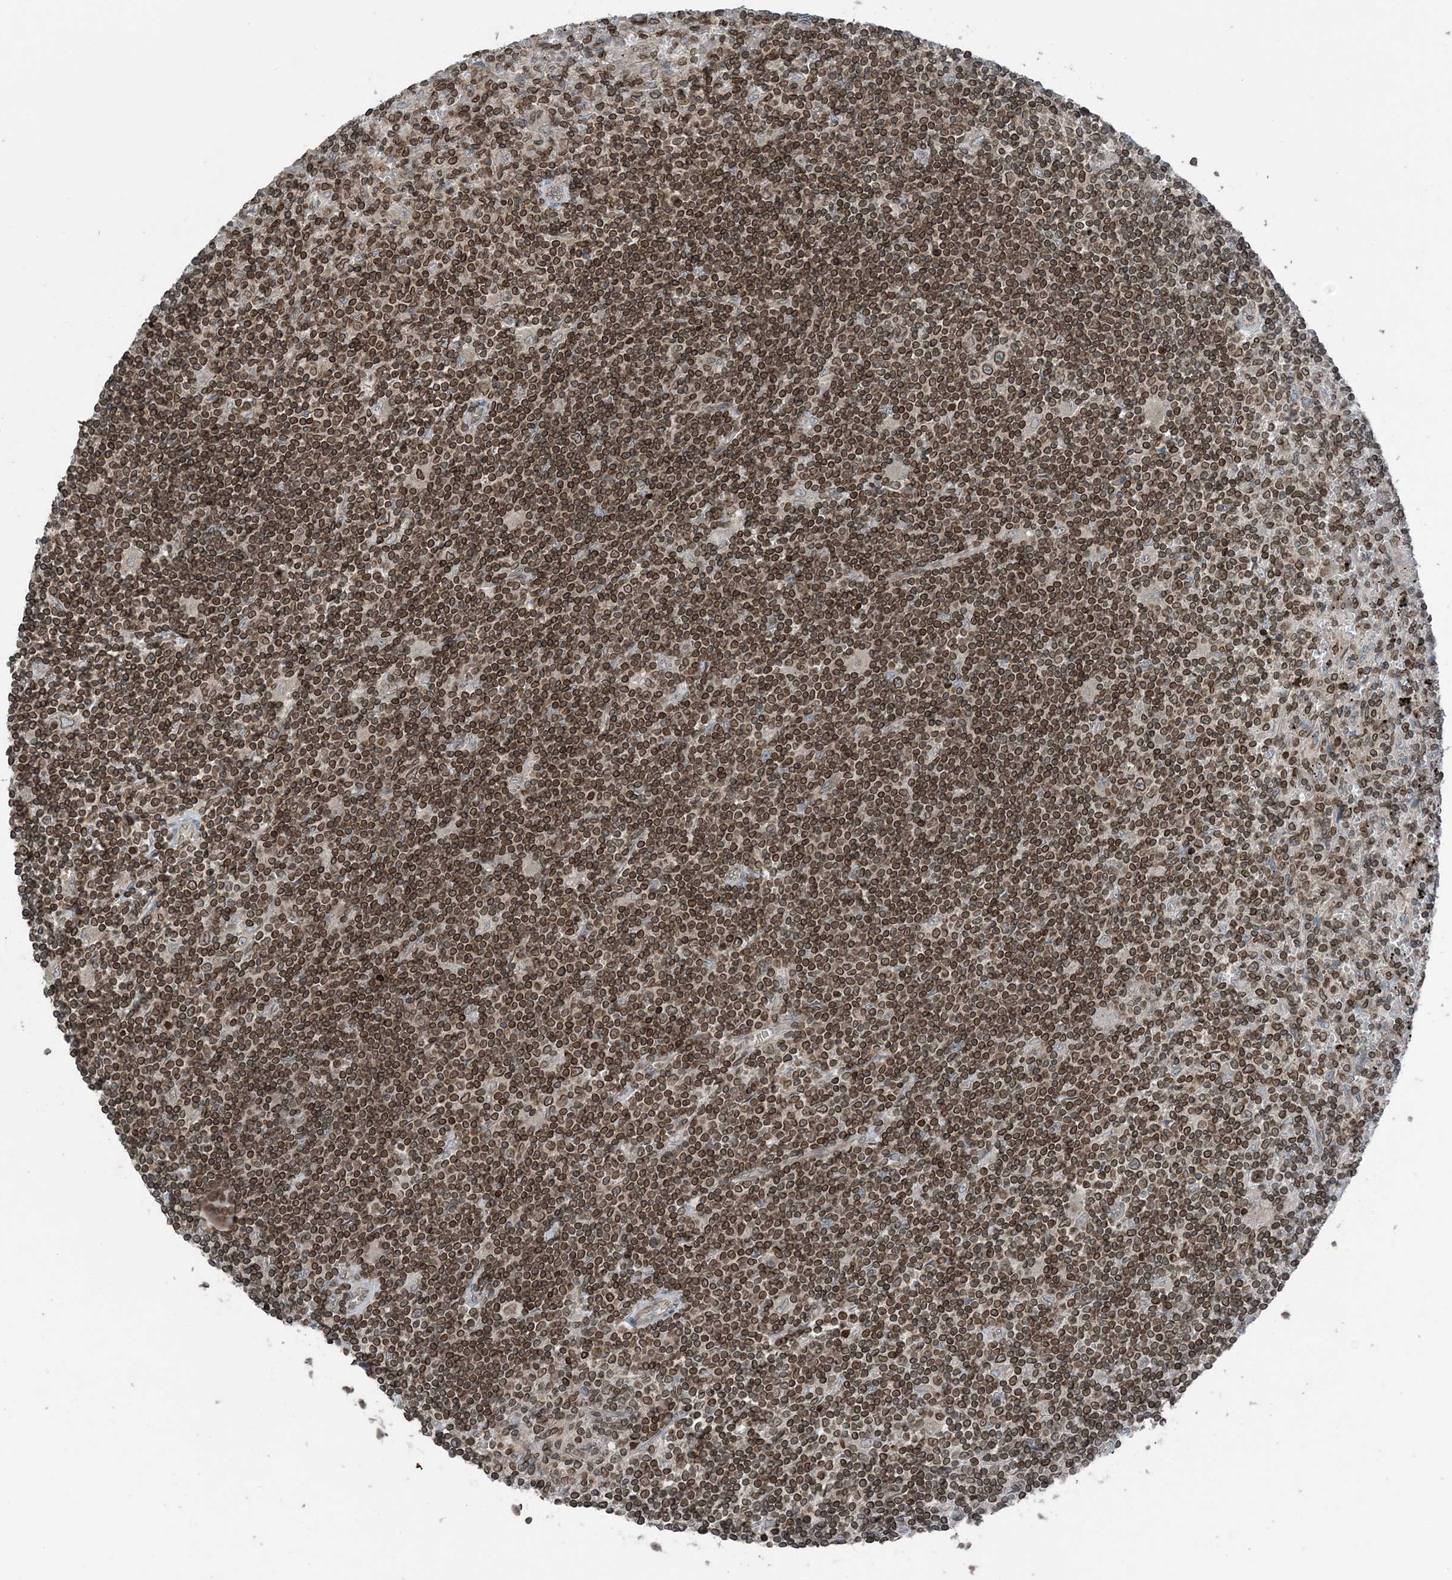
{"staining": {"intensity": "strong", "quantity": ">75%", "location": "cytoplasmic/membranous,nuclear"}, "tissue": "lymphoma", "cell_type": "Tumor cells", "image_type": "cancer", "snomed": [{"axis": "morphology", "description": "Malignant lymphoma, non-Hodgkin's type, Low grade"}, {"axis": "topography", "description": "Spleen"}], "caption": "High-power microscopy captured an IHC micrograph of lymphoma, revealing strong cytoplasmic/membranous and nuclear staining in approximately >75% of tumor cells.", "gene": "ZFAND2B", "patient": {"sex": "male", "age": 76}}